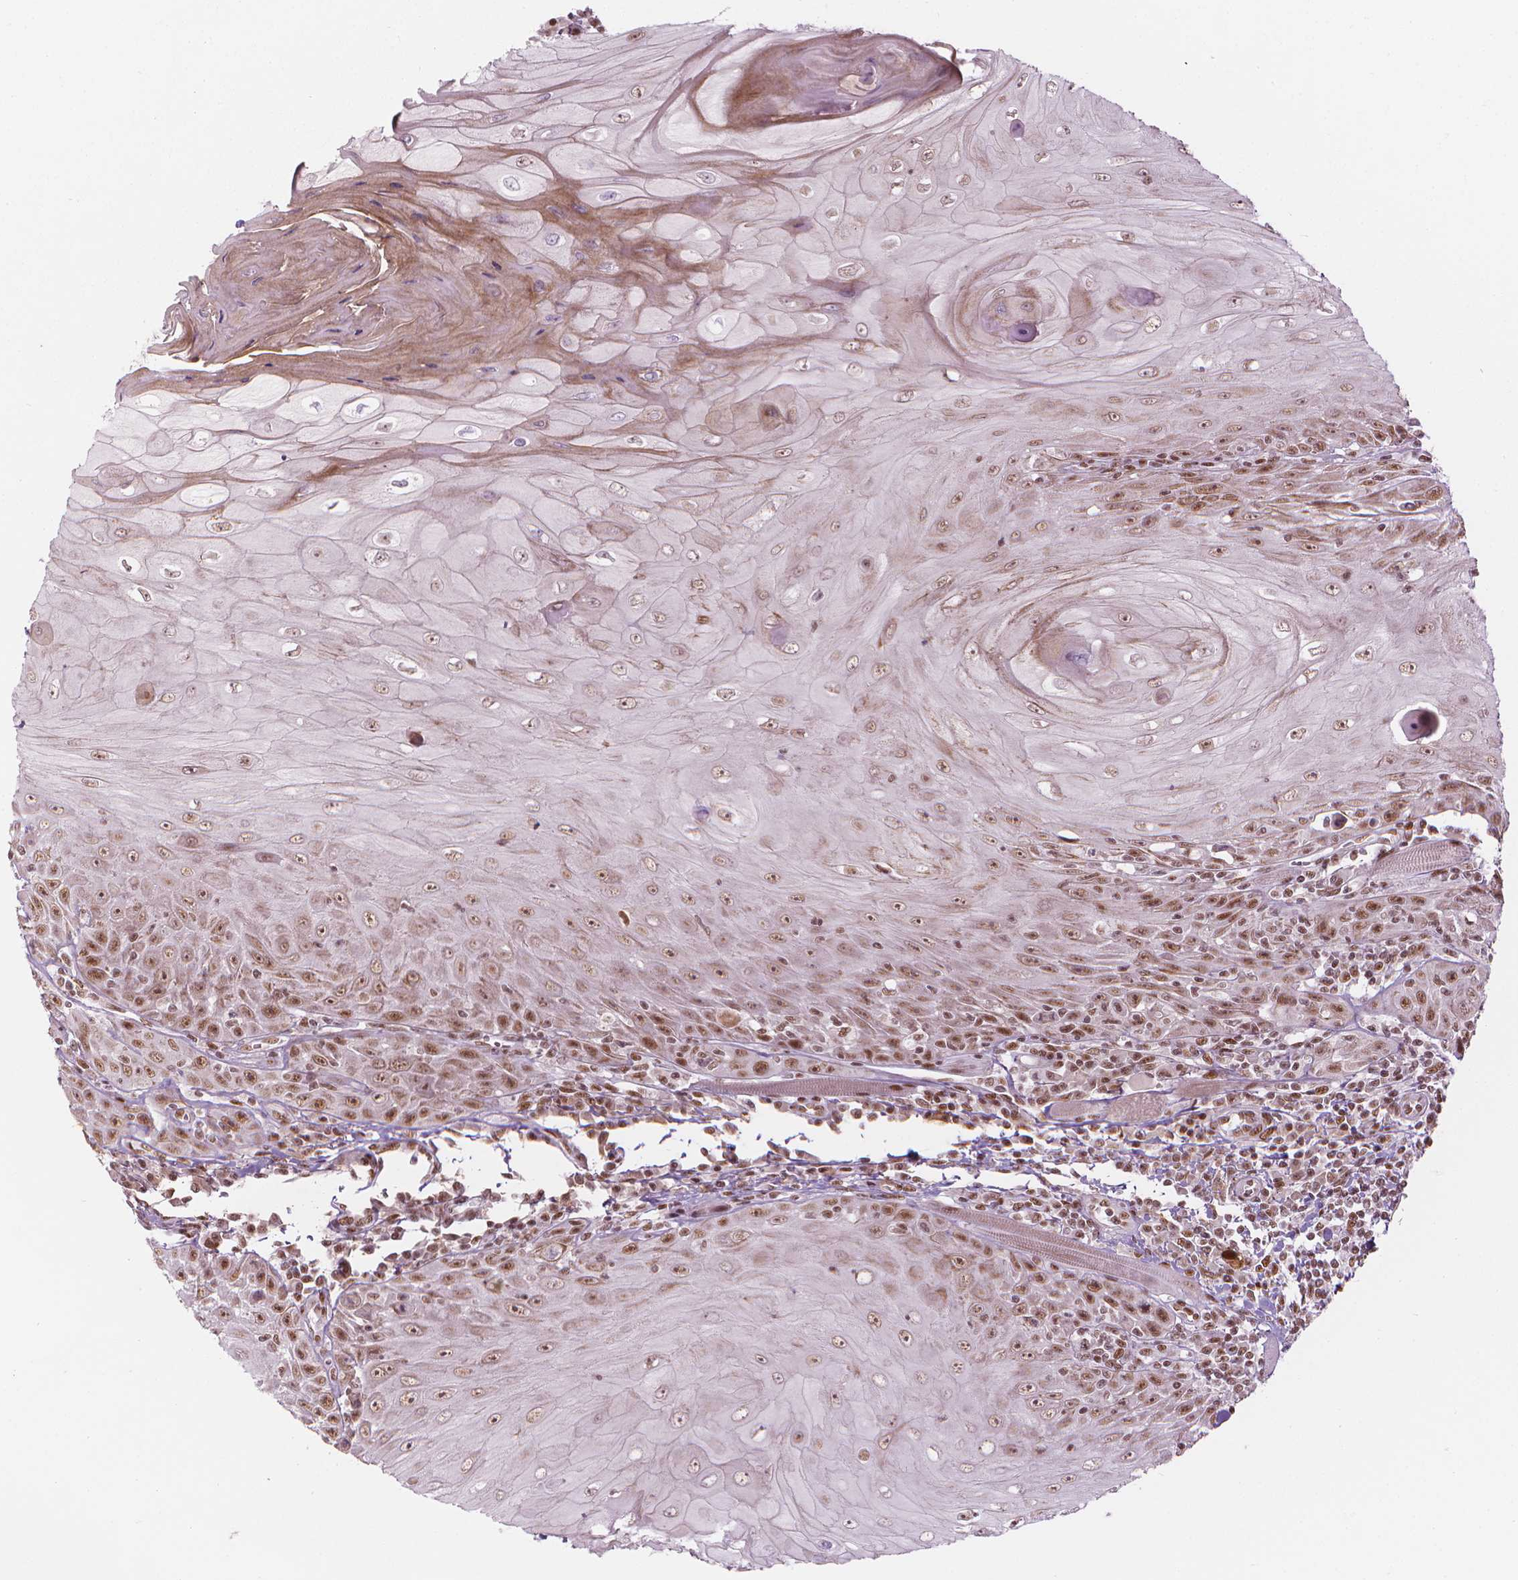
{"staining": {"intensity": "moderate", "quantity": ">75%", "location": "nuclear"}, "tissue": "head and neck cancer", "cell_type": "Tumor cells", "image_type": "cancer", "snomed": [{"axis": "morphology", "description": "Squamous cell carcinoma, NOS"}, {"axis": "topography", "description": "Head-Neck"}], "caption": "High-magnification brightfield microscopy of head and neck squamous cell carcinoma stained with DAB (3,3'-diaminobenzidine) (brown) and counterstained with hematoxylin (blue). tumor cells exhibit moderate nuclear staining is seen in approximately>75% of cells.", "gene": "ELF2", "patient": {"sex": "male", "age": 52}}